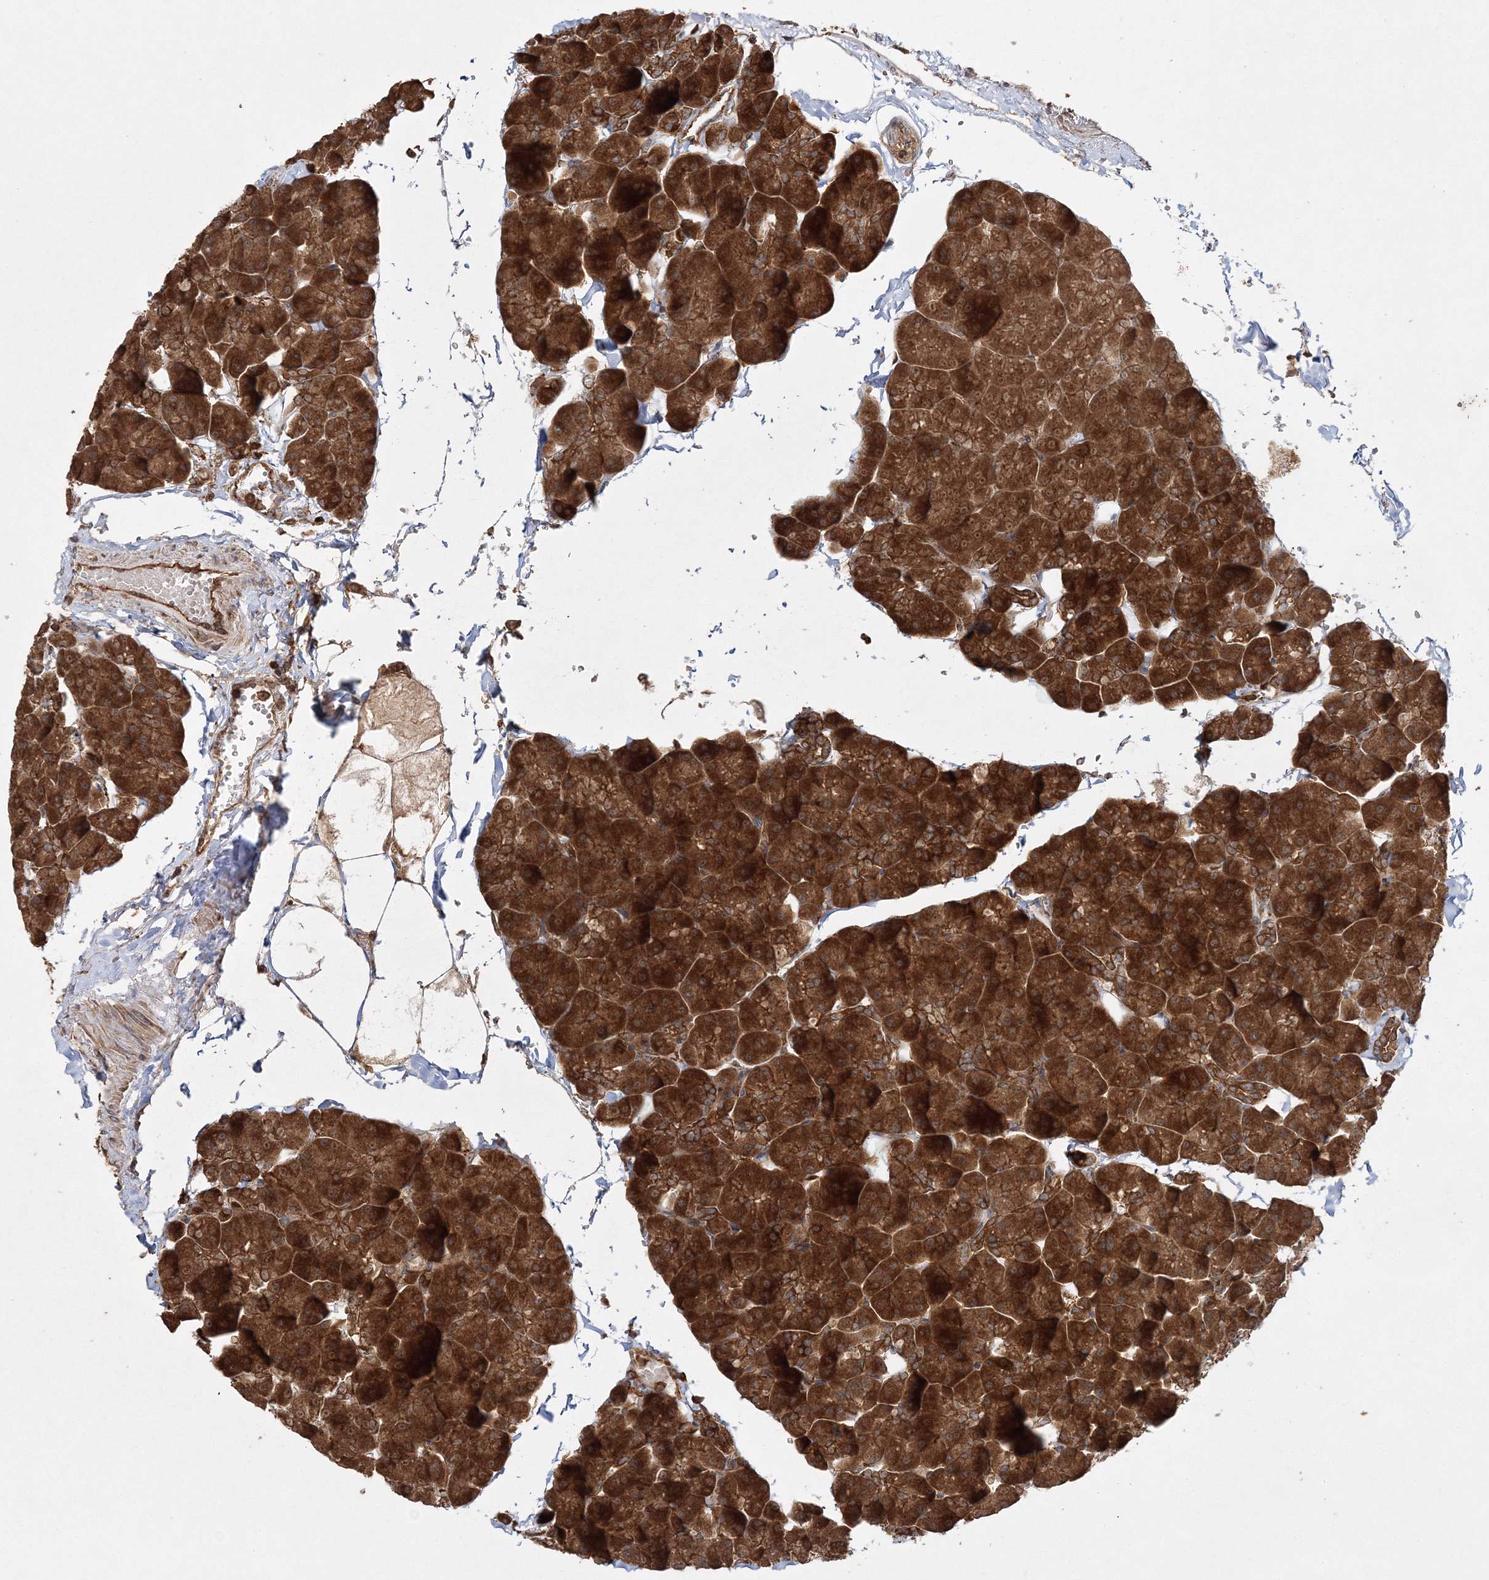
{"staining": {"intensity": "strong", "quantity": ">75%", "location": "cytoplasmic/membranous"}, "tissue": "pancreas", "cell_type": "Exocrine glandular cells", "image_type": "normal", "snomed": [{"axis": "morphology", "description": "Normal tissue, NOS"}, {"axis": "topography", "description": "Pancreas"}], "caption": "High-magnification brightfield microscopy of normal pancreas stained with DAB (3,3'-diaminobenzidine) (brown) and counterstained with hematoxylin (blue). exocrine glandular cells exhibit strong cytoplasmic/membranous positivity is identified in about>75% of cells.", "gene": "WDR37", "patient": {"sex": "male", "age": 35}}